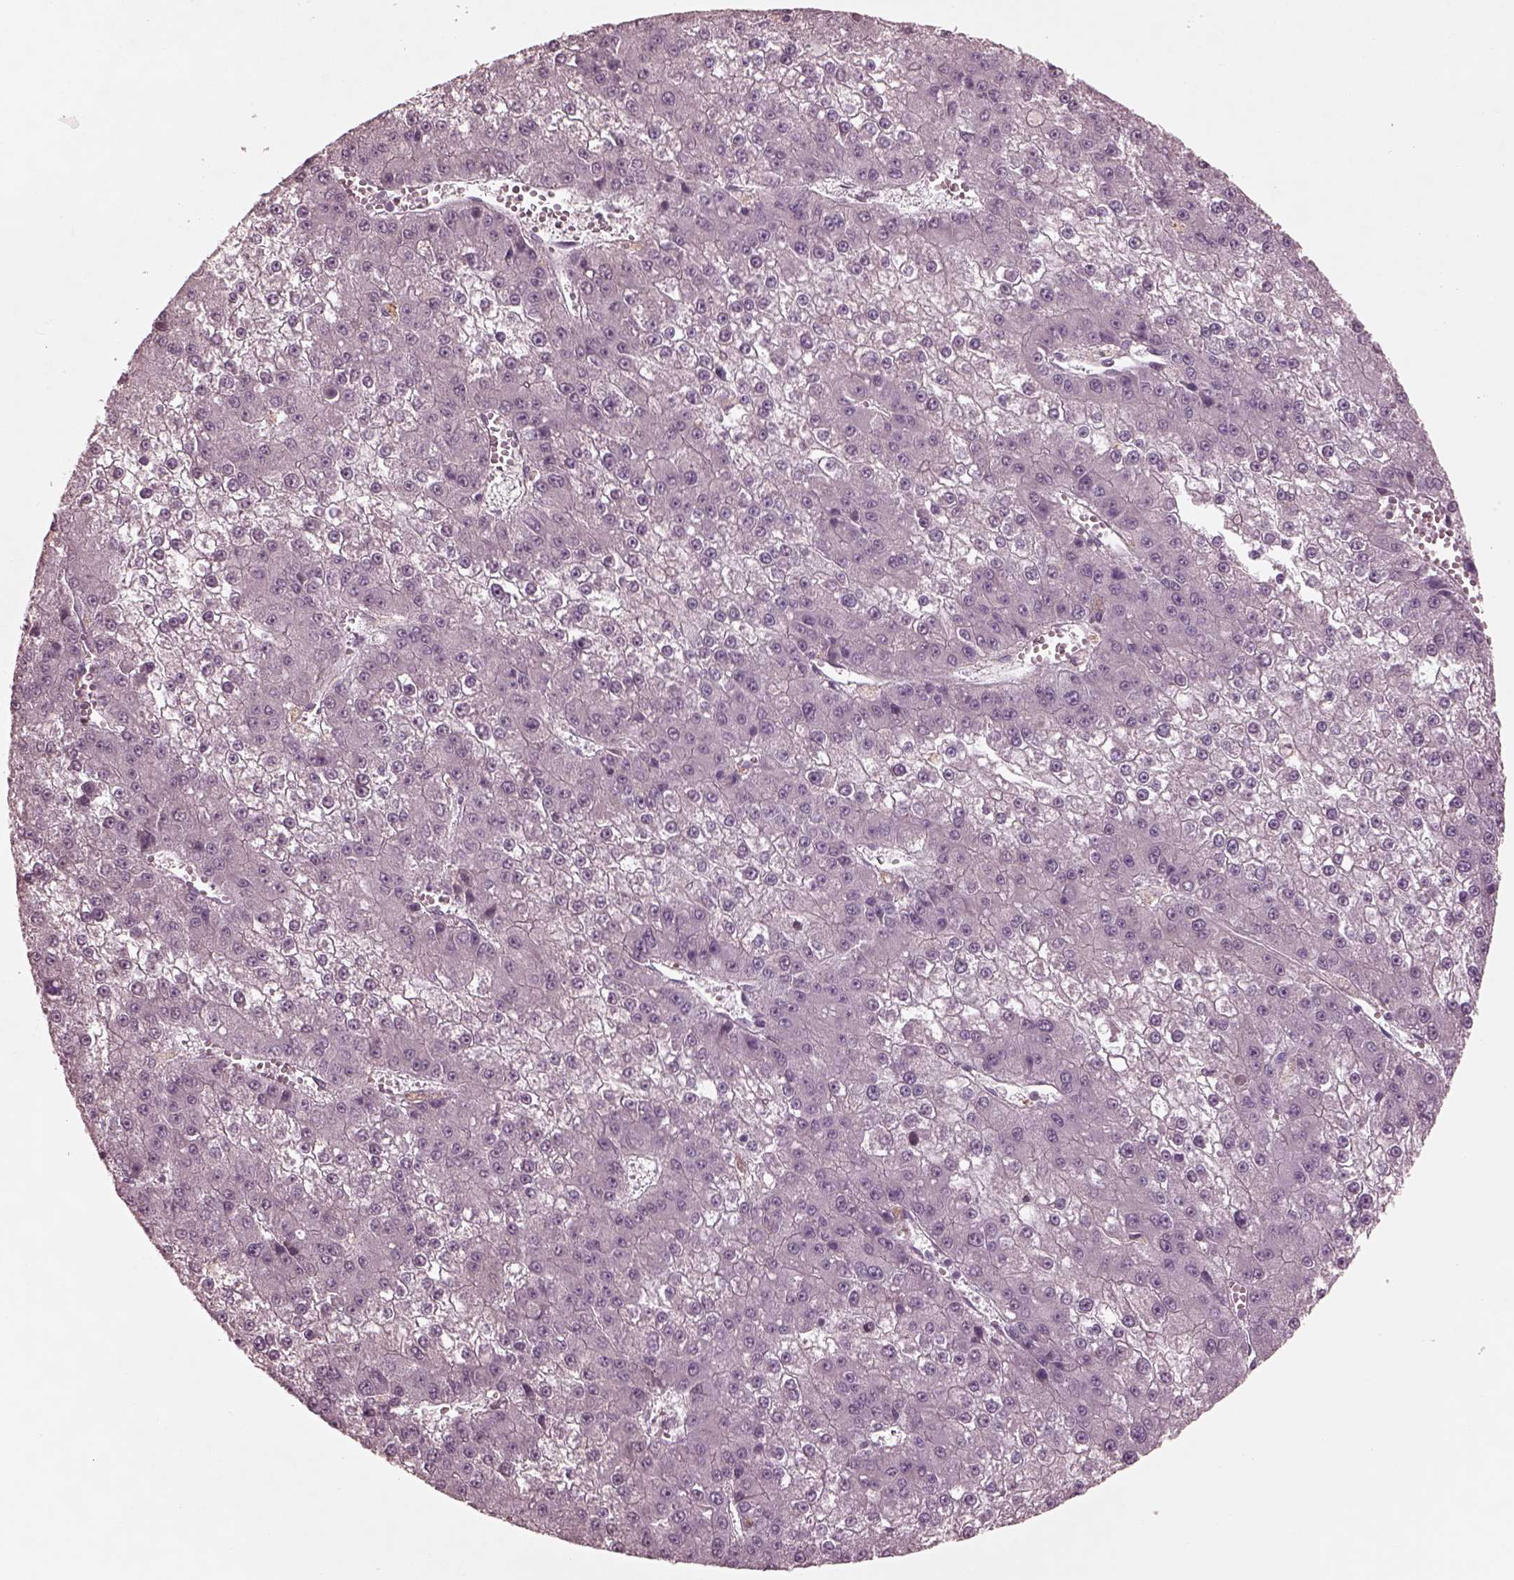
{"staining": {"intensity": "negative", "quantity": "none", "location": "none"}, "tissue": "liver cancer", "cell_type": "Tumor cells", "image_type": "cancer", "snomed": [{"axis": "morphology", "description": "Carcinoma, Hepatocellular, NOS"}, {"axis": "topography", "description": "Liver"}], "caption": "Tumor cells show no significant protein expression in hepatocellular carcinoma (liver).", "gene": "VWA5B1", "patient": {"sex": "female", "age": 73}}